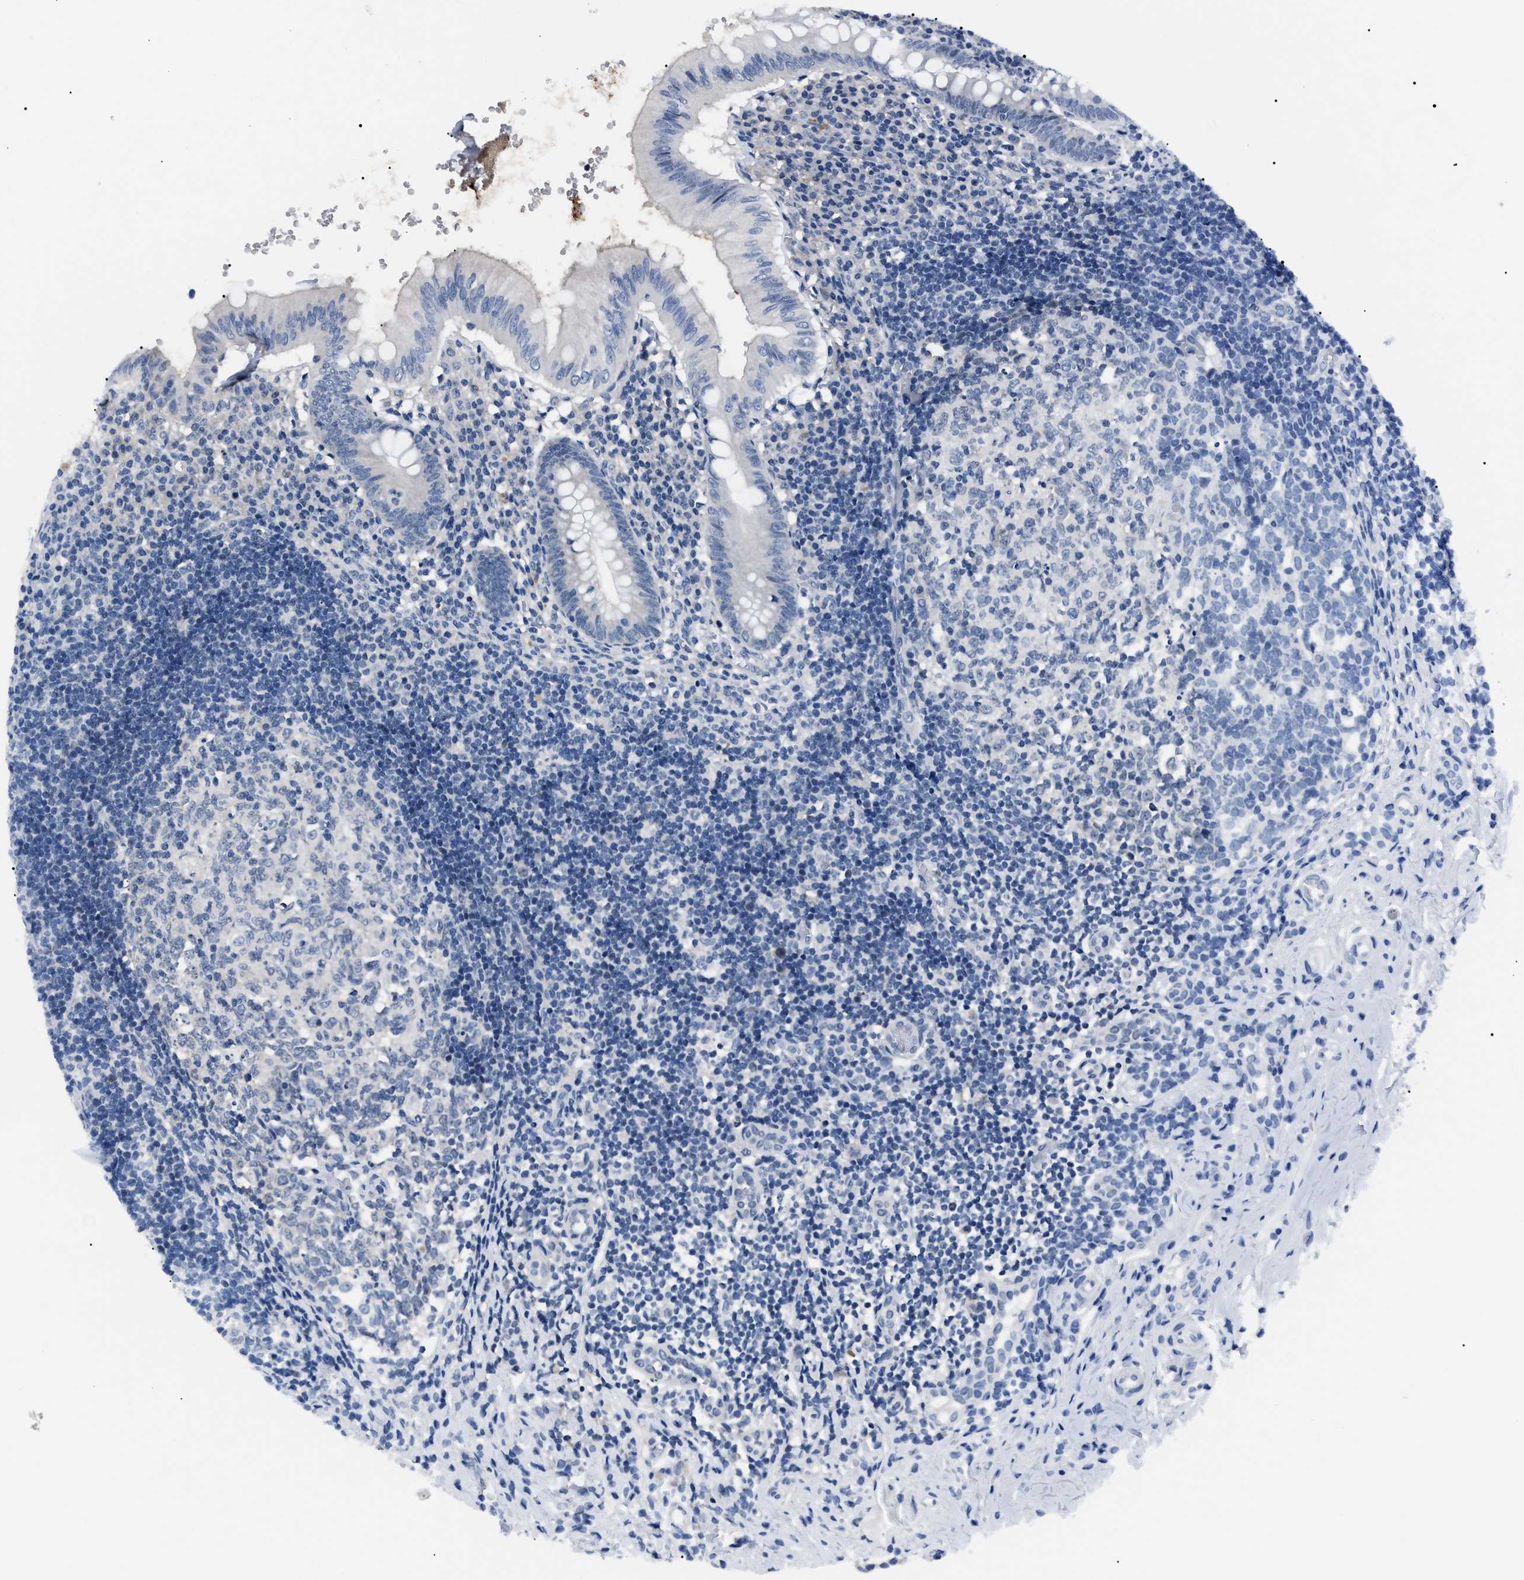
{"staining": {"intensity": "negative", "quantity": "none", "location": "none"}, "tissue": "appendix", "cell_type": "Glandular cells", "image_type": "normal", "snomed": [{"axis": "morphology", "description": "Normal tissue, NOS"}, {"axis": "topography", "description": "Appendix"}], "caption": "IHC micrograph of unremarkable human appendix stained for a protein (brown), which demonstrates no positivity in glandular cells.", "gene": "LRWD1", "patient": {"sex": "male", "age": 8}}